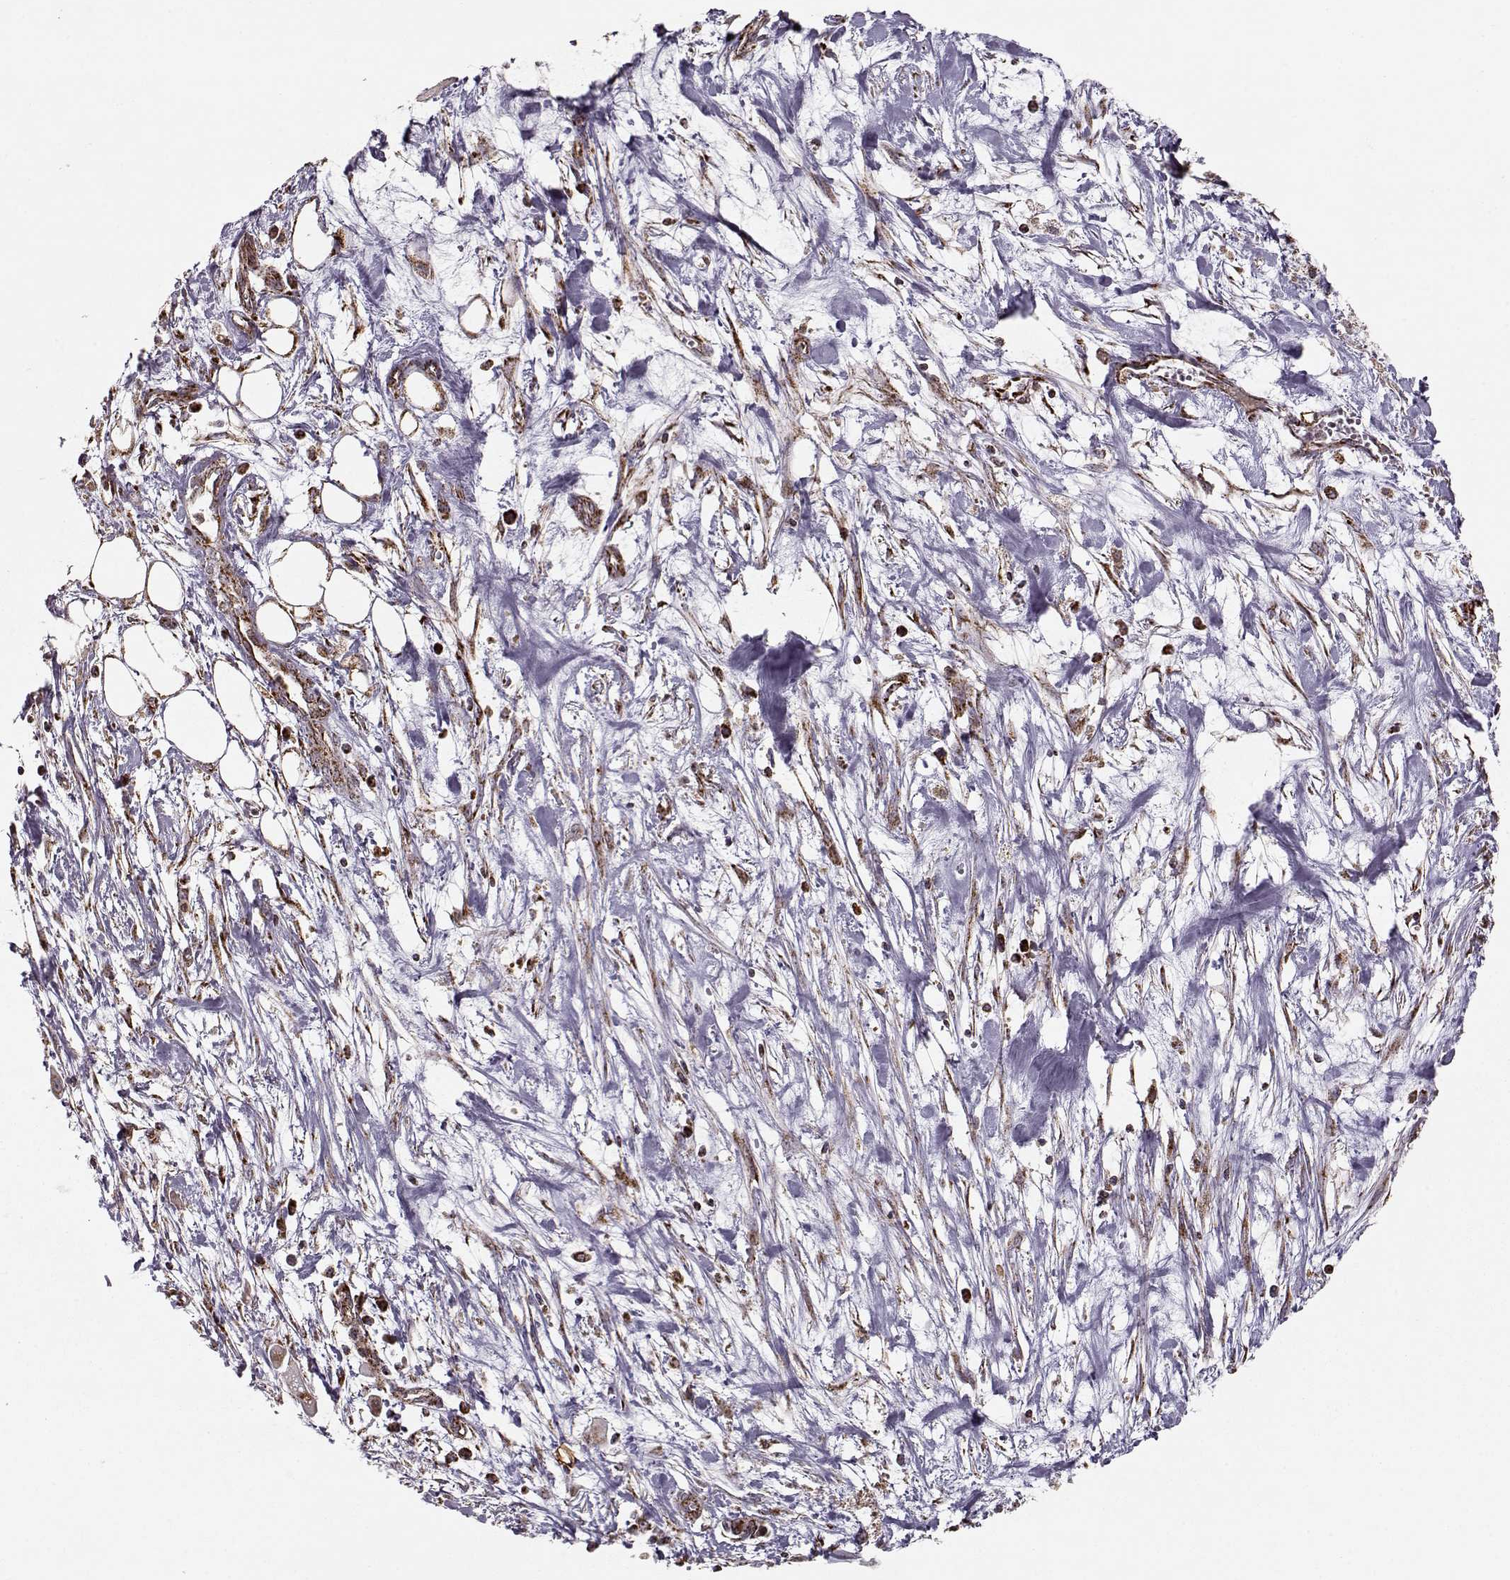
{"staining": {"intensity": "strong", "quantity": ">75%", "location": "cytoplasmic/membranous"}, "tissue": "pancreatic cancer", "cell_type": "Tumor cells", "image_type": "cancer", "snomed": [{"axis": "morphology", "description": "Adenocarcinoma, NOS"}, {"axis": "topography", "description": "Pancreas"}], "caption": "There is high levels of strong cytoplasmic/membranous staining in tumor cells of pancreatic cancer (adenocarcinoma), as demonstrated by immunohistochemical staining (brown color).", "gene": "CMTM3", "patient": {"sex": "male", "age": 50}}